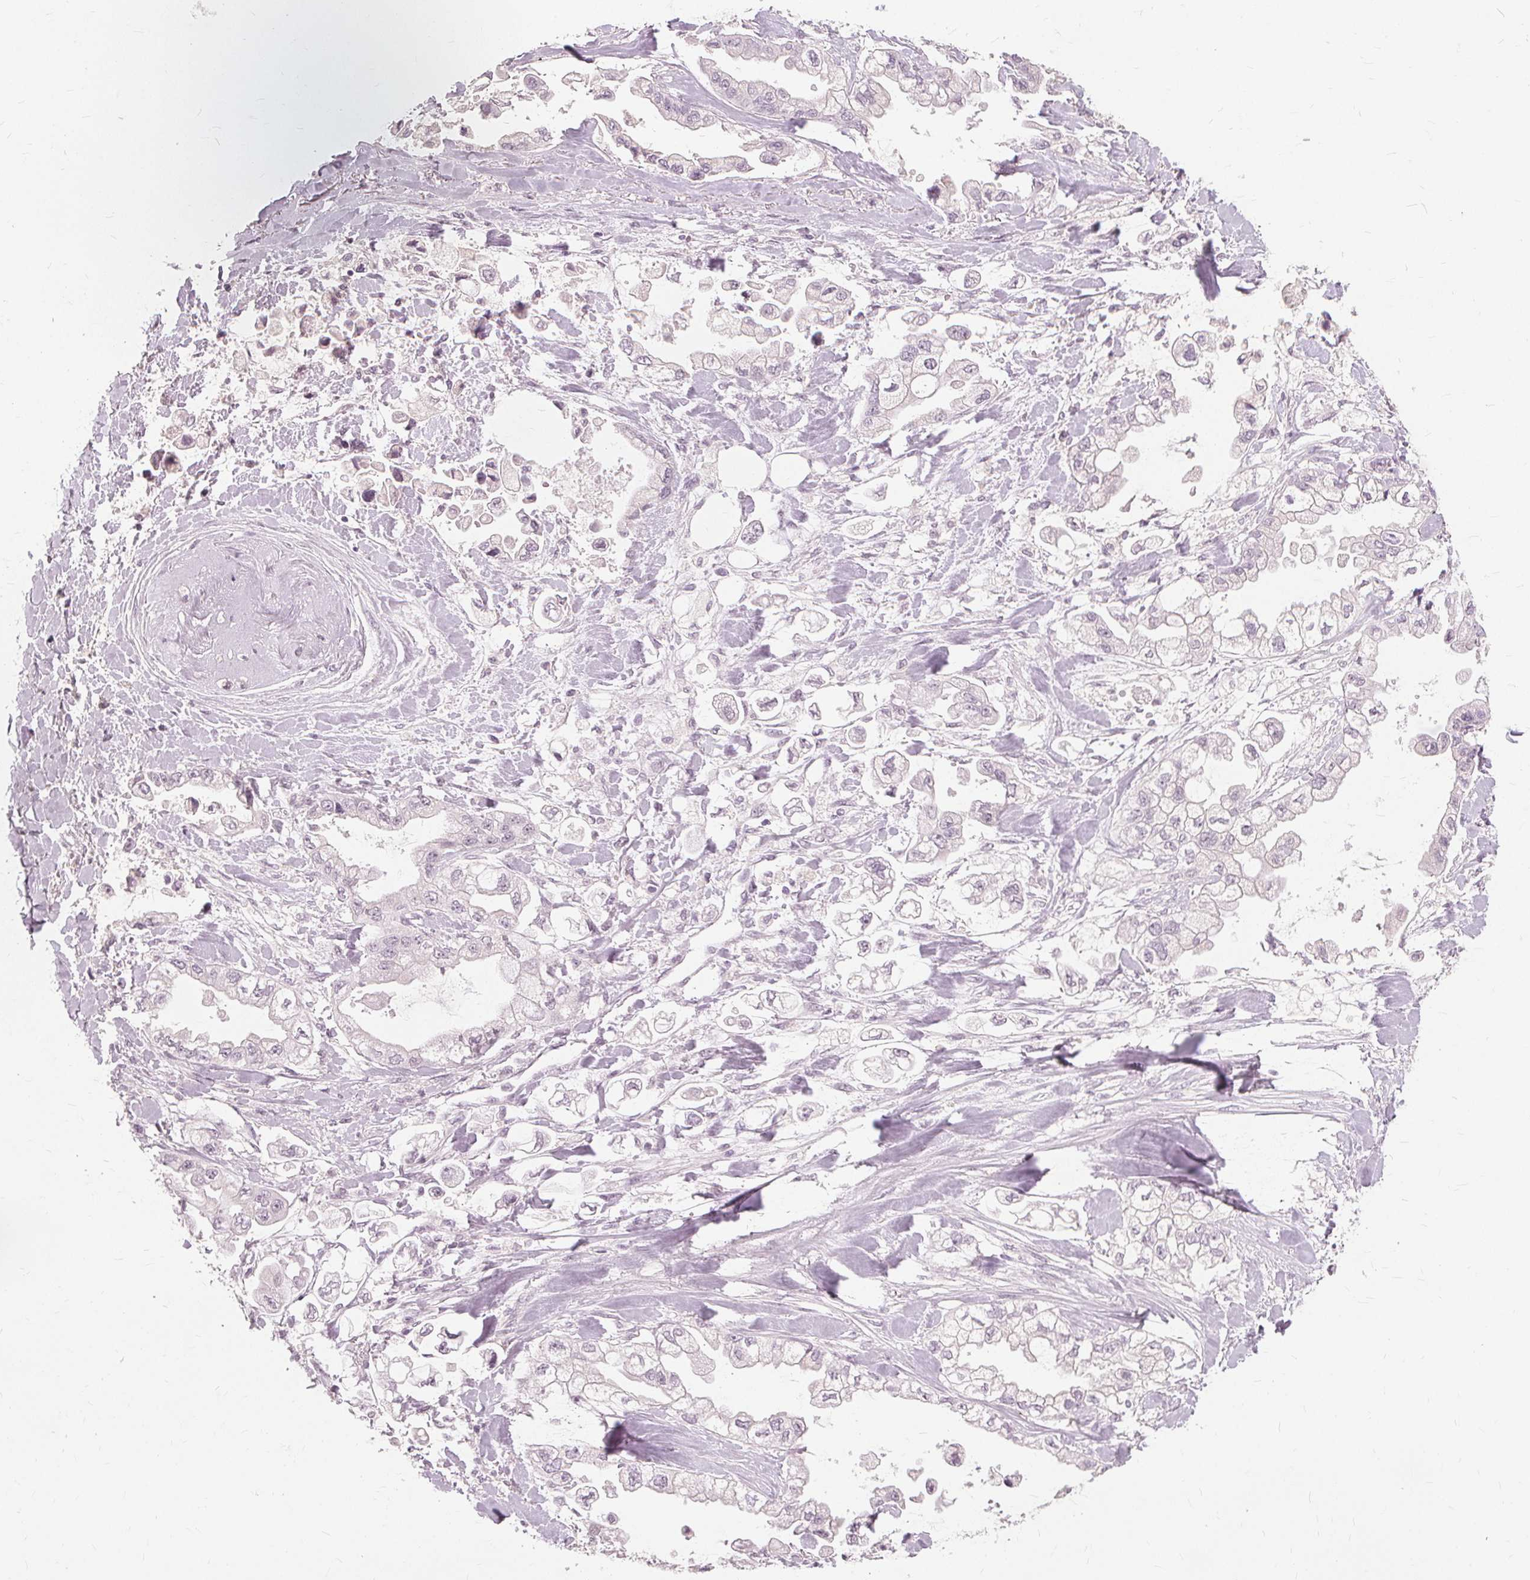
{"staining": {"intensity": "negative", "quantity": "none", "location": "none"}, "tissue": "stomach cancer", "cell_type": "Tumor cells", "image_type": "cancer", "snomed": [{"axis": "morphology", "description": "Adenocarcinoma, NOS"}, {"axis": "topography", "description": "Stomach"}], "caption": "Tumor cells are negative for protein expression in human stomach cancer (adenocarcinoma). (Stains: DAB immunohistochemistry (IHC) with hematoxylin counter stain, Microscopy: brightfield microscopy at high magnification).", "gene": "SFTPD", "patient": {"sex": "male", "age": 62}}